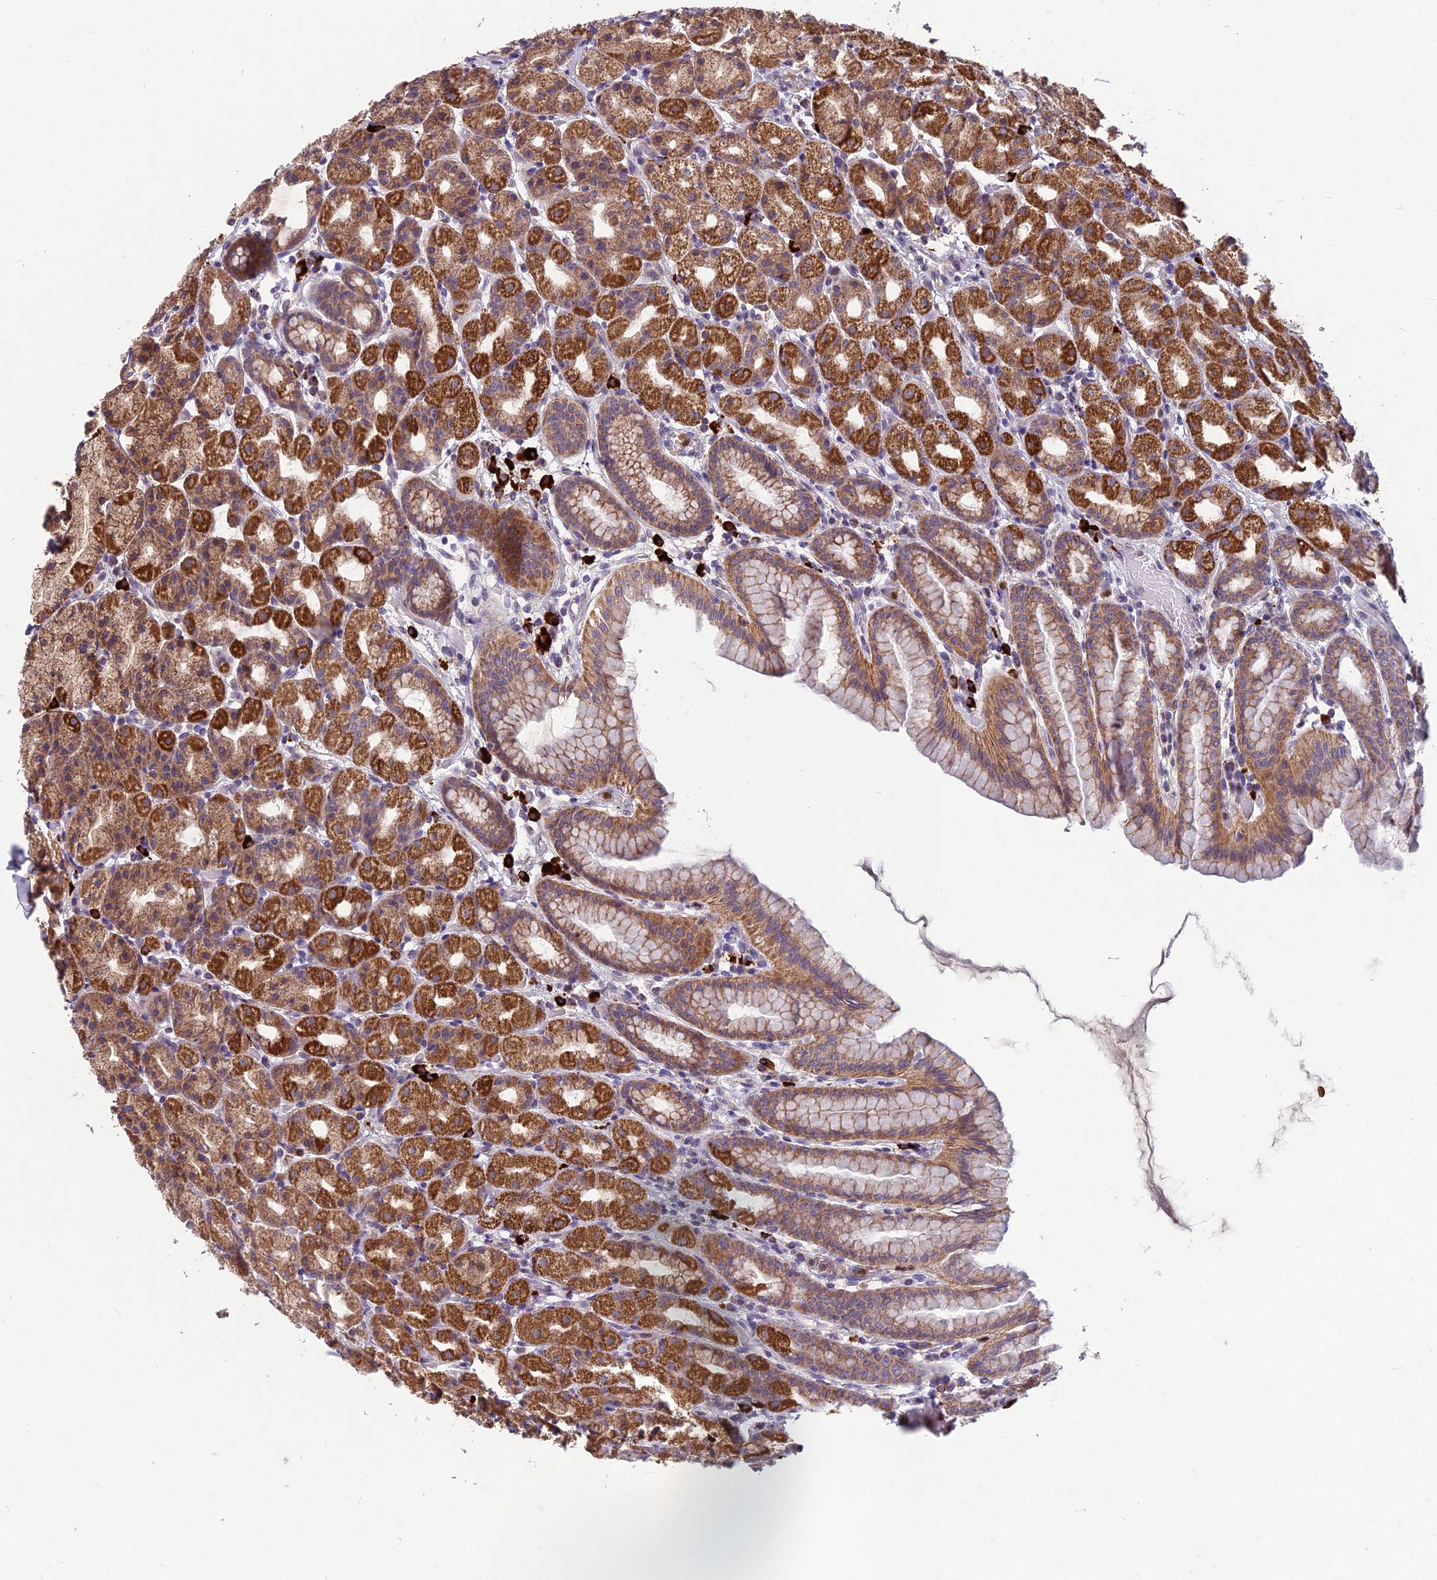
{"staining": {"intensity": "strong", "quantity": ">75%", "location": "cytoplasmic/membranous"}, "tissue": "stomach", "cell_type": "Glandular cells", "image_type": "normal", "snomed": [{"axis": "morphology", "description": "Normal tissue, NOS"}, {"axis": "topography", "description": "Stomach, upper"}], "caption": "The micrograph reveals staining of unremarkable stomach, revealing strong cytoplasmic/membranous protein staining (brown color) within glandular cells.", "gene": "ENSG00000188897", "patient": {"sex": "male", "age": 68}}